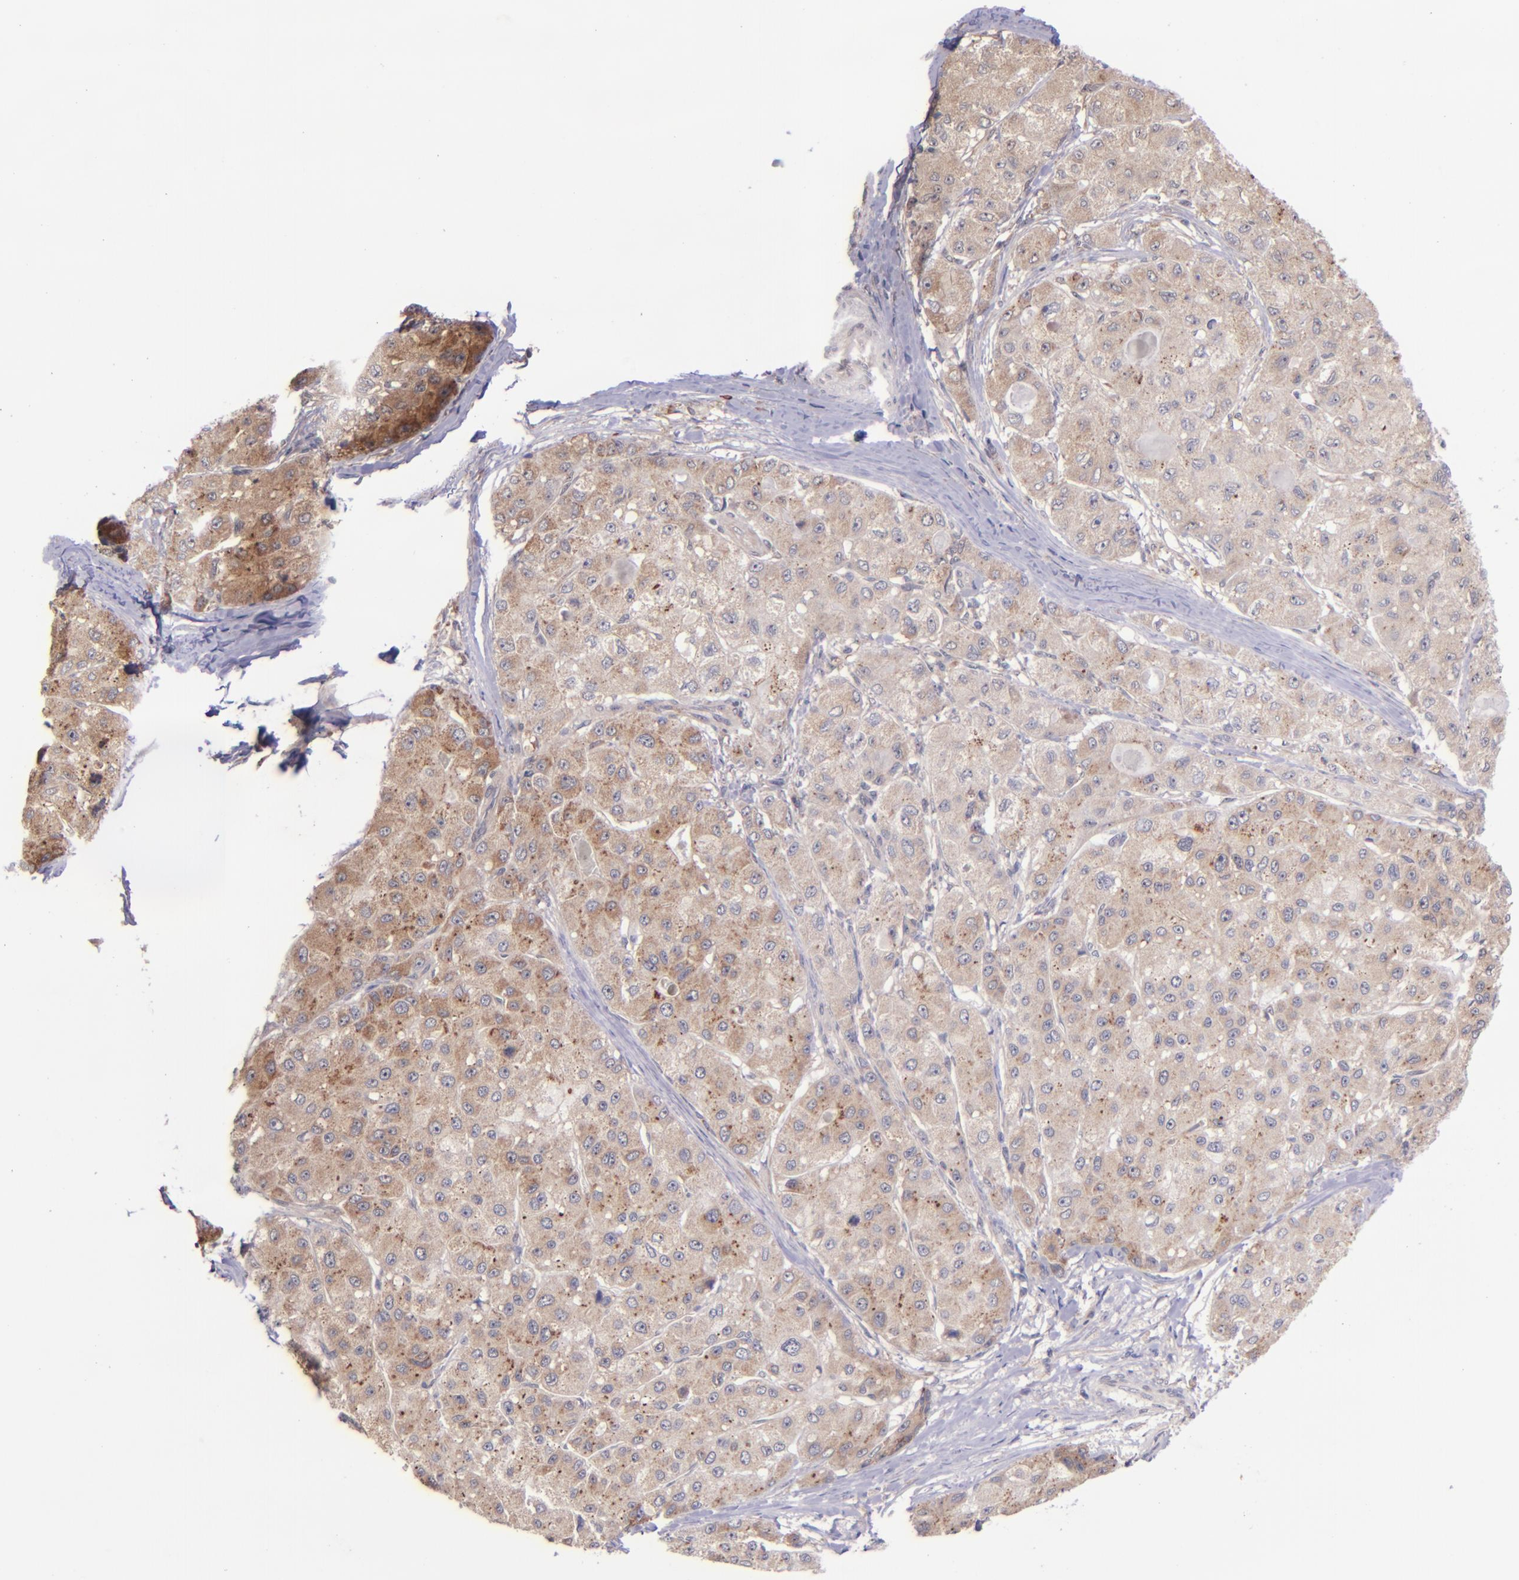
{"staining": {"intensity": "moderate", "quantity": ">75%", "location": "cytoplasmic/membranous"}, "tissue": "liver cancer", "cell_type": "Tumor cells", "image_type": "cancer", "snomed": [{"axis": "morphology", "description": "Carcinoma, Hepatocellular, NOS"}, {"axis": "topography", "description": "Liver"}], "caption": "Tumor cells demonstrate moderate cytoplasmic/membranous staining in about >75% of cells in hepatocellular carcinoma (liver).", "gene": "SHC1", "patient": {"sex": "male", "age": 80}}